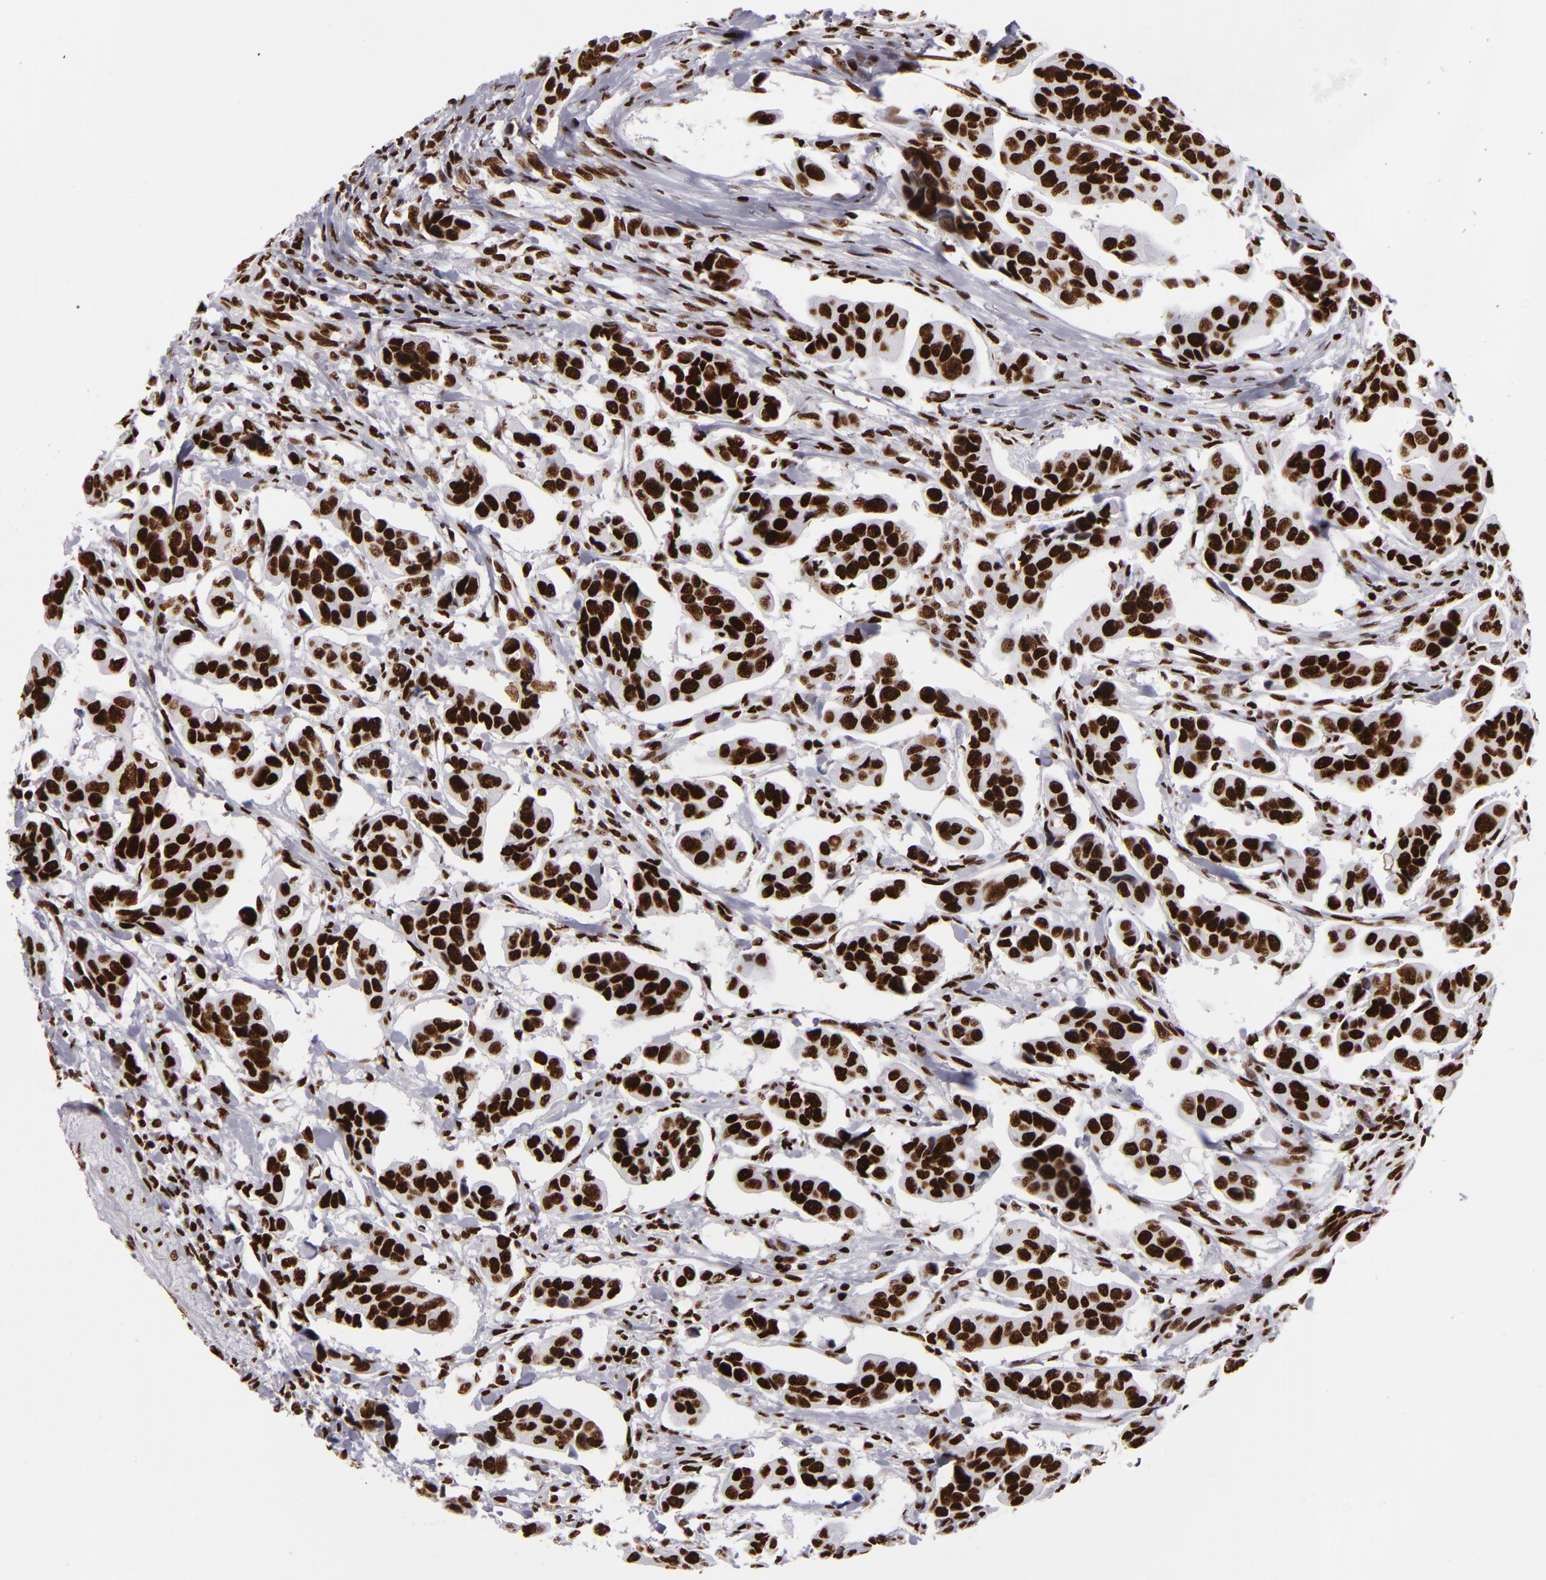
{"staining": {"intensity": "strong", "quantity": ">75%", "location": "nuclear"}, "tissue": "urothelial cancer", "cell_type": "Tumor cells", "image_type": "cancer", "snomed": [{"axis": "morphology", "description": "Adenocarcinoma, NOS"}, {"axis": "topography", "description": "Urinary bladder"}], "caption": "Immunohistochemistry photomicrograph of human adenocarcinoma stained for a protein (brown), which exhibits high levels of strong nuclear expression in approximately >75% of tumor cells.", "gene": "SAFB", "patient": {"sex": "male", "age": 61}}